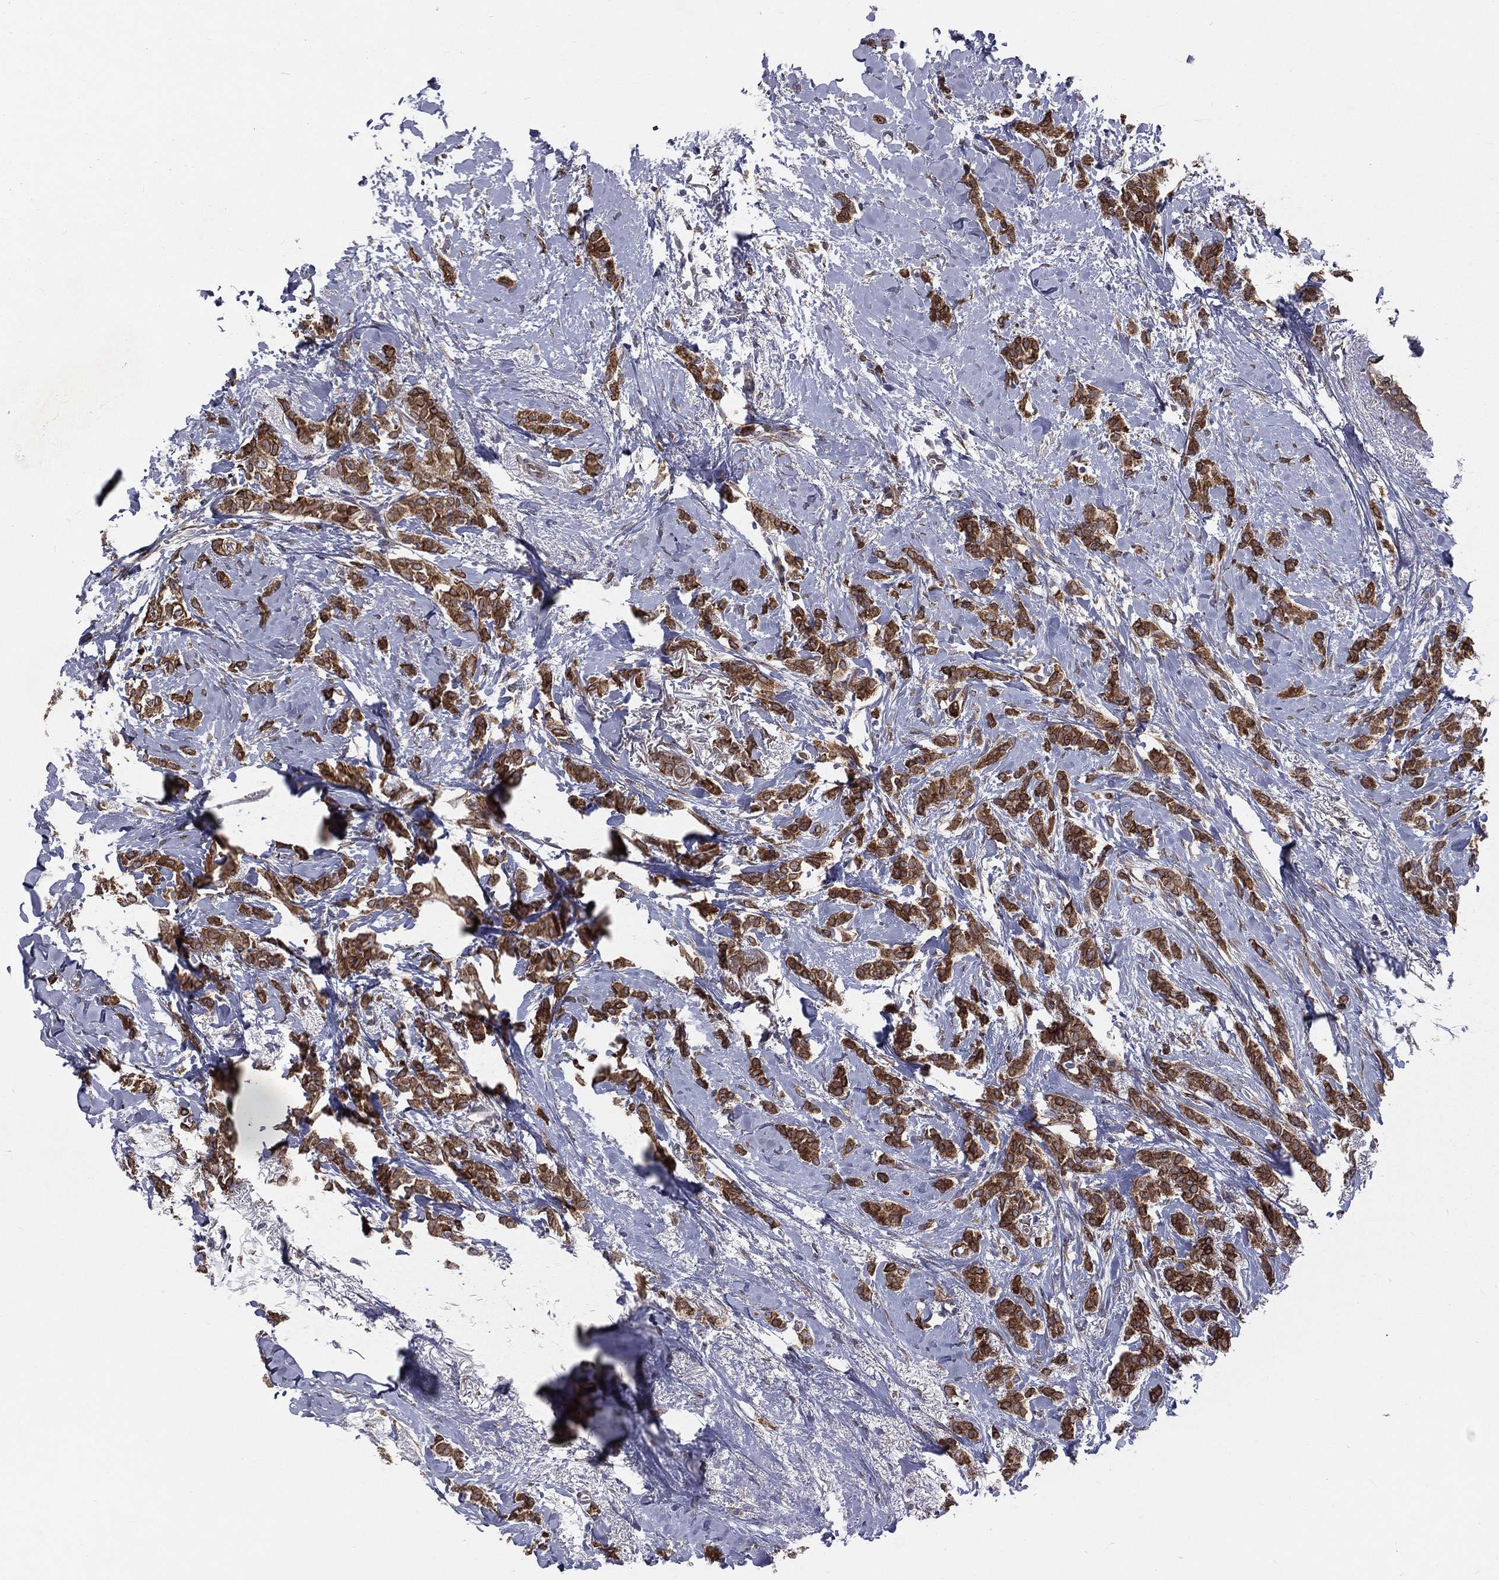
{"staining": {"intensity": "strong", "quantity": ">75%", "location": "cytoplasmic/membranous"}, "tissue": "breast cancer", "cell_type": "Tumor cells", "image_type": "cancer", "snomed": [{"axis": "morphology", "description": "Duct carcinoma"}, {"axis": "topography", "description": "Breast"}], "caption": "Strong cytoplasmic/membranous positivity for a protein is seen in about >75% of tumor cells of breast cancer using immunohistochemistry (IHC).", "gene": "PGRMC1", "patient": {"sex": "female", "age": 85}}